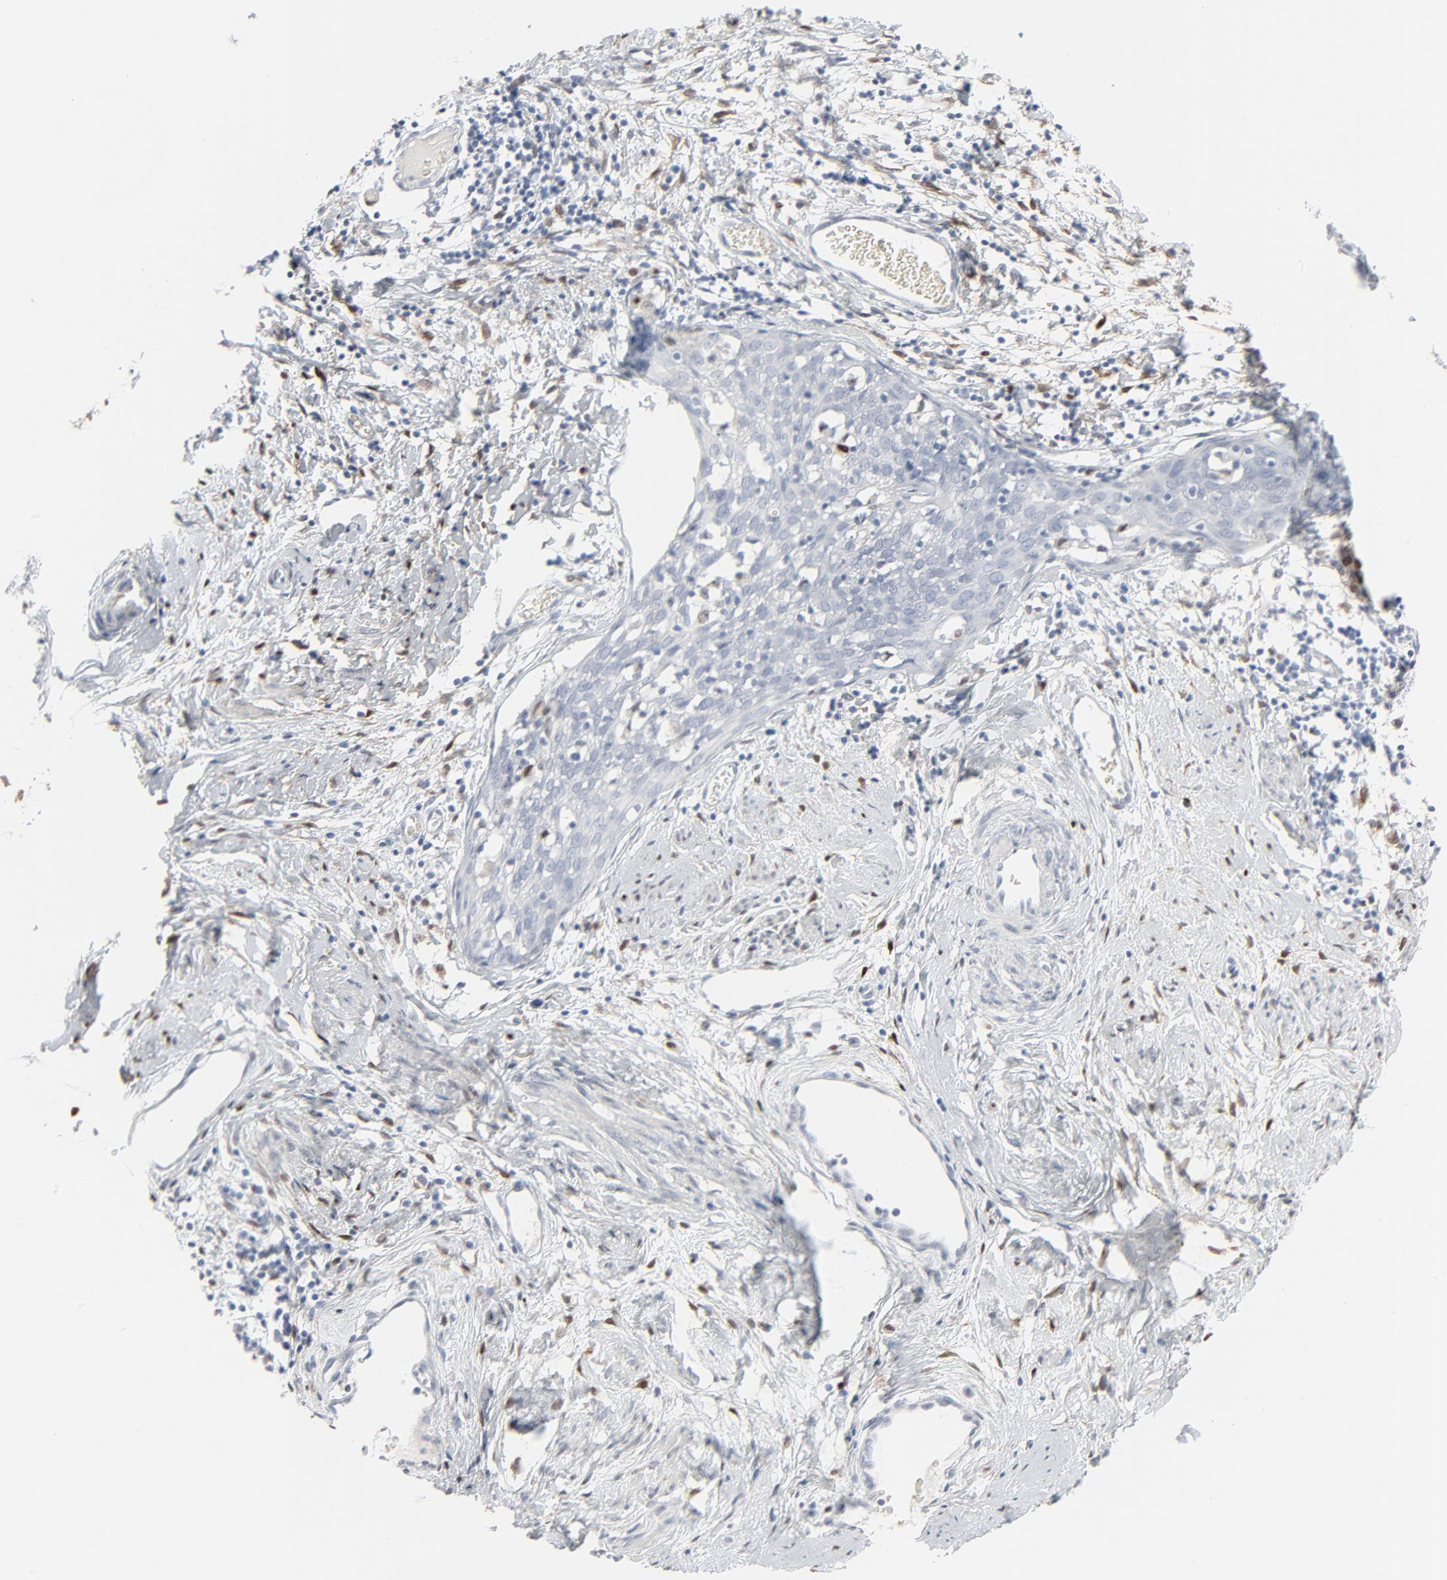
{"staining": {"intensity": "negative", "quantity": "none", "location": "none"}, "tissue": "cervical cancer", "cell_type": "Tumor cells", "image_type": "cancer", "snomed": [{"axis": "morphology", "description": "Squamous cell carcinoma, NOS"}, {"axis": "topography", "description": "Cervix"}], "caption": "Tumor cells are negative for brown protein staining in cervical cancer.", "gene": "MITF", "patient": {"sex": "female", "age": 57}}